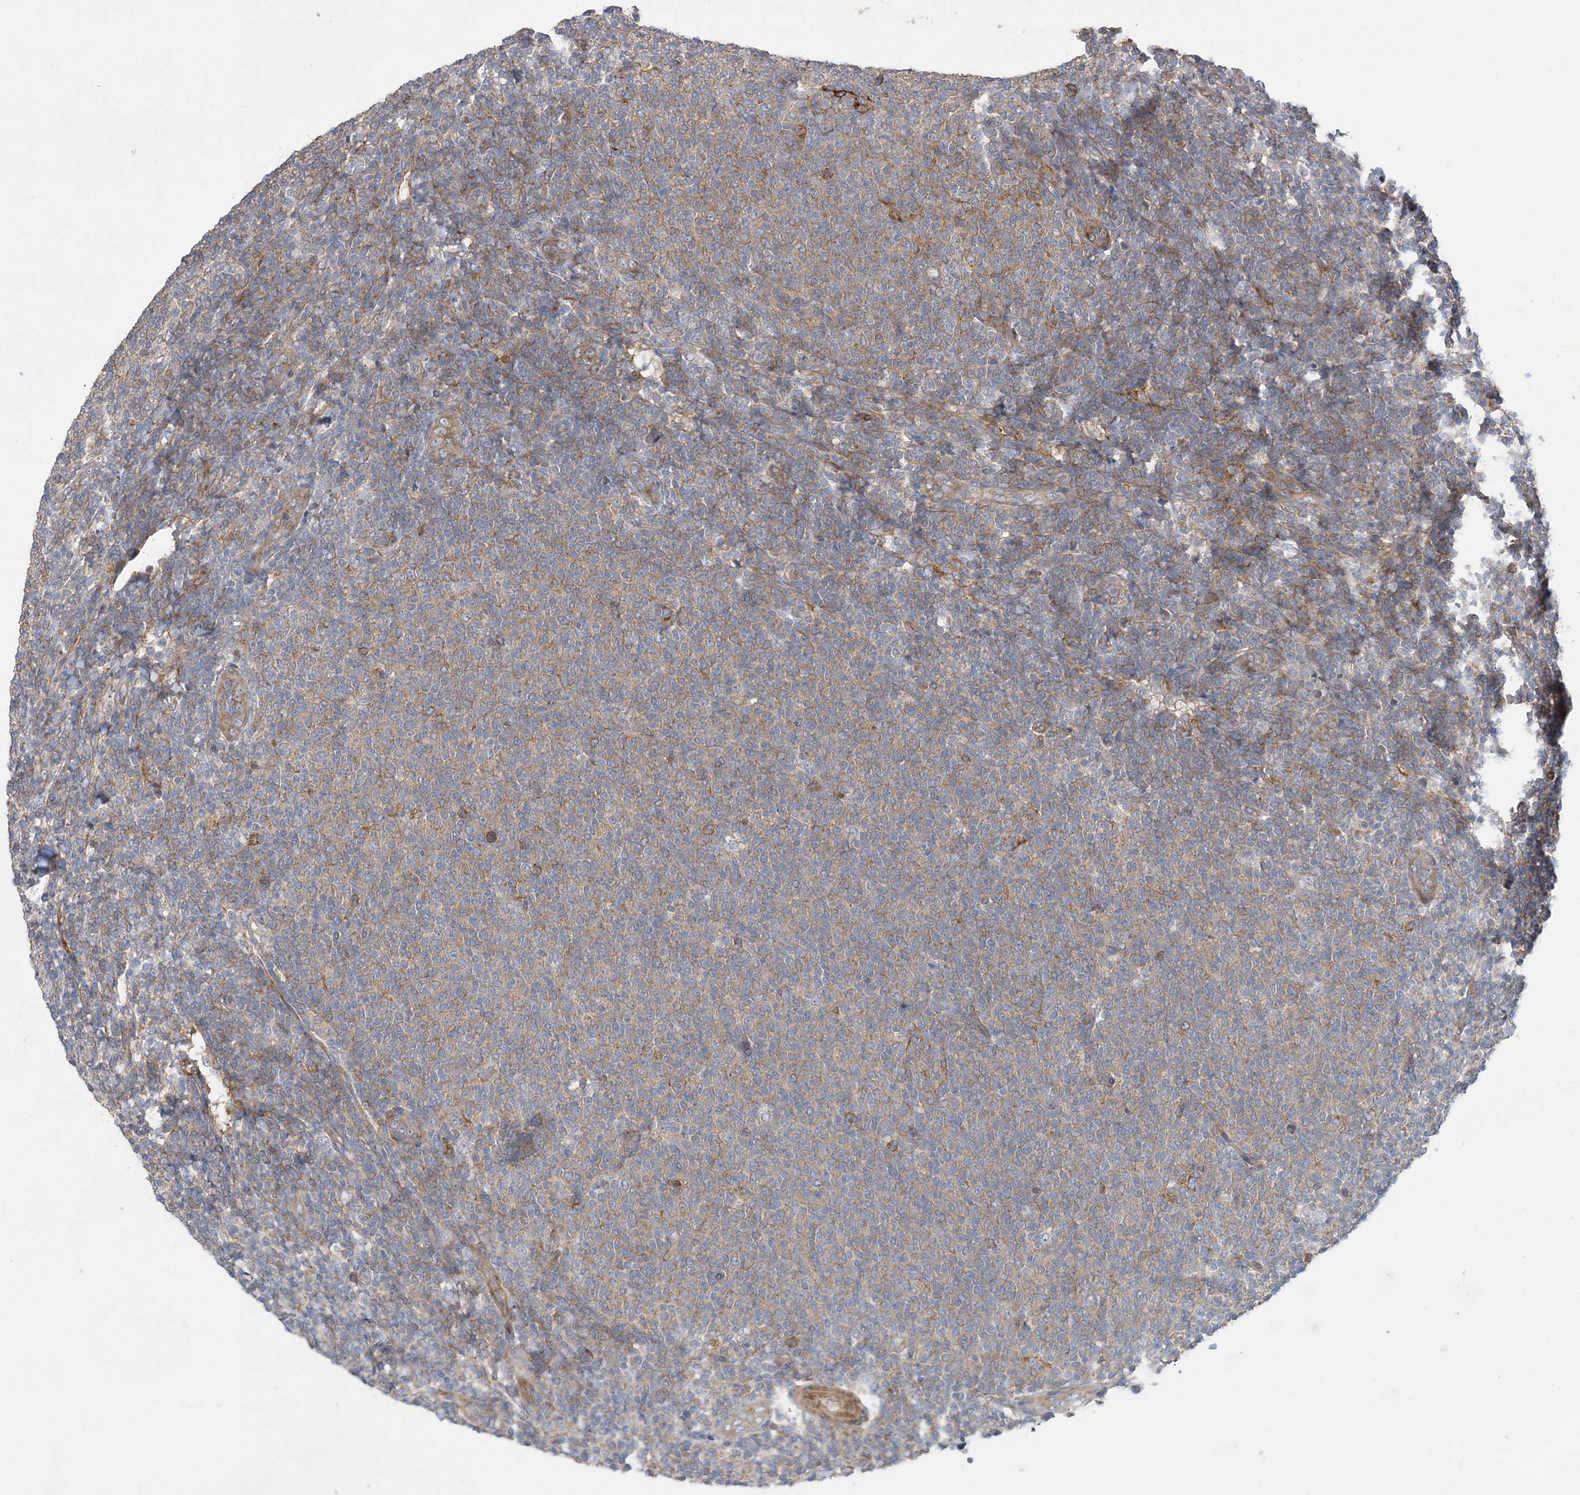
{"staining": {"intensity": "weak", "quantity": "25%-75%", "location": "cytoplasmic/membranous"}, "tissue": "lymphoma", "cell_type": "Tumor cells", "image_type": "cancer", "snomed": [{"axis": "morphology", "description": "Malignant lymphoma, non-Hodgkin's type, Low grade"}, {"axis": "topography", "description": "Lymph node"}], "caption": "Lymphoma tissue reveals weak cytoplasmic/membranous staining in approximately 25%-75% of tumor cells (DAB (3,3'-diaminobenzidine) IHC, brown staining for protein, blue staining for nuclei).", "gene": "MAP4K5", "patient": {"sex": "male", "age": 66}}